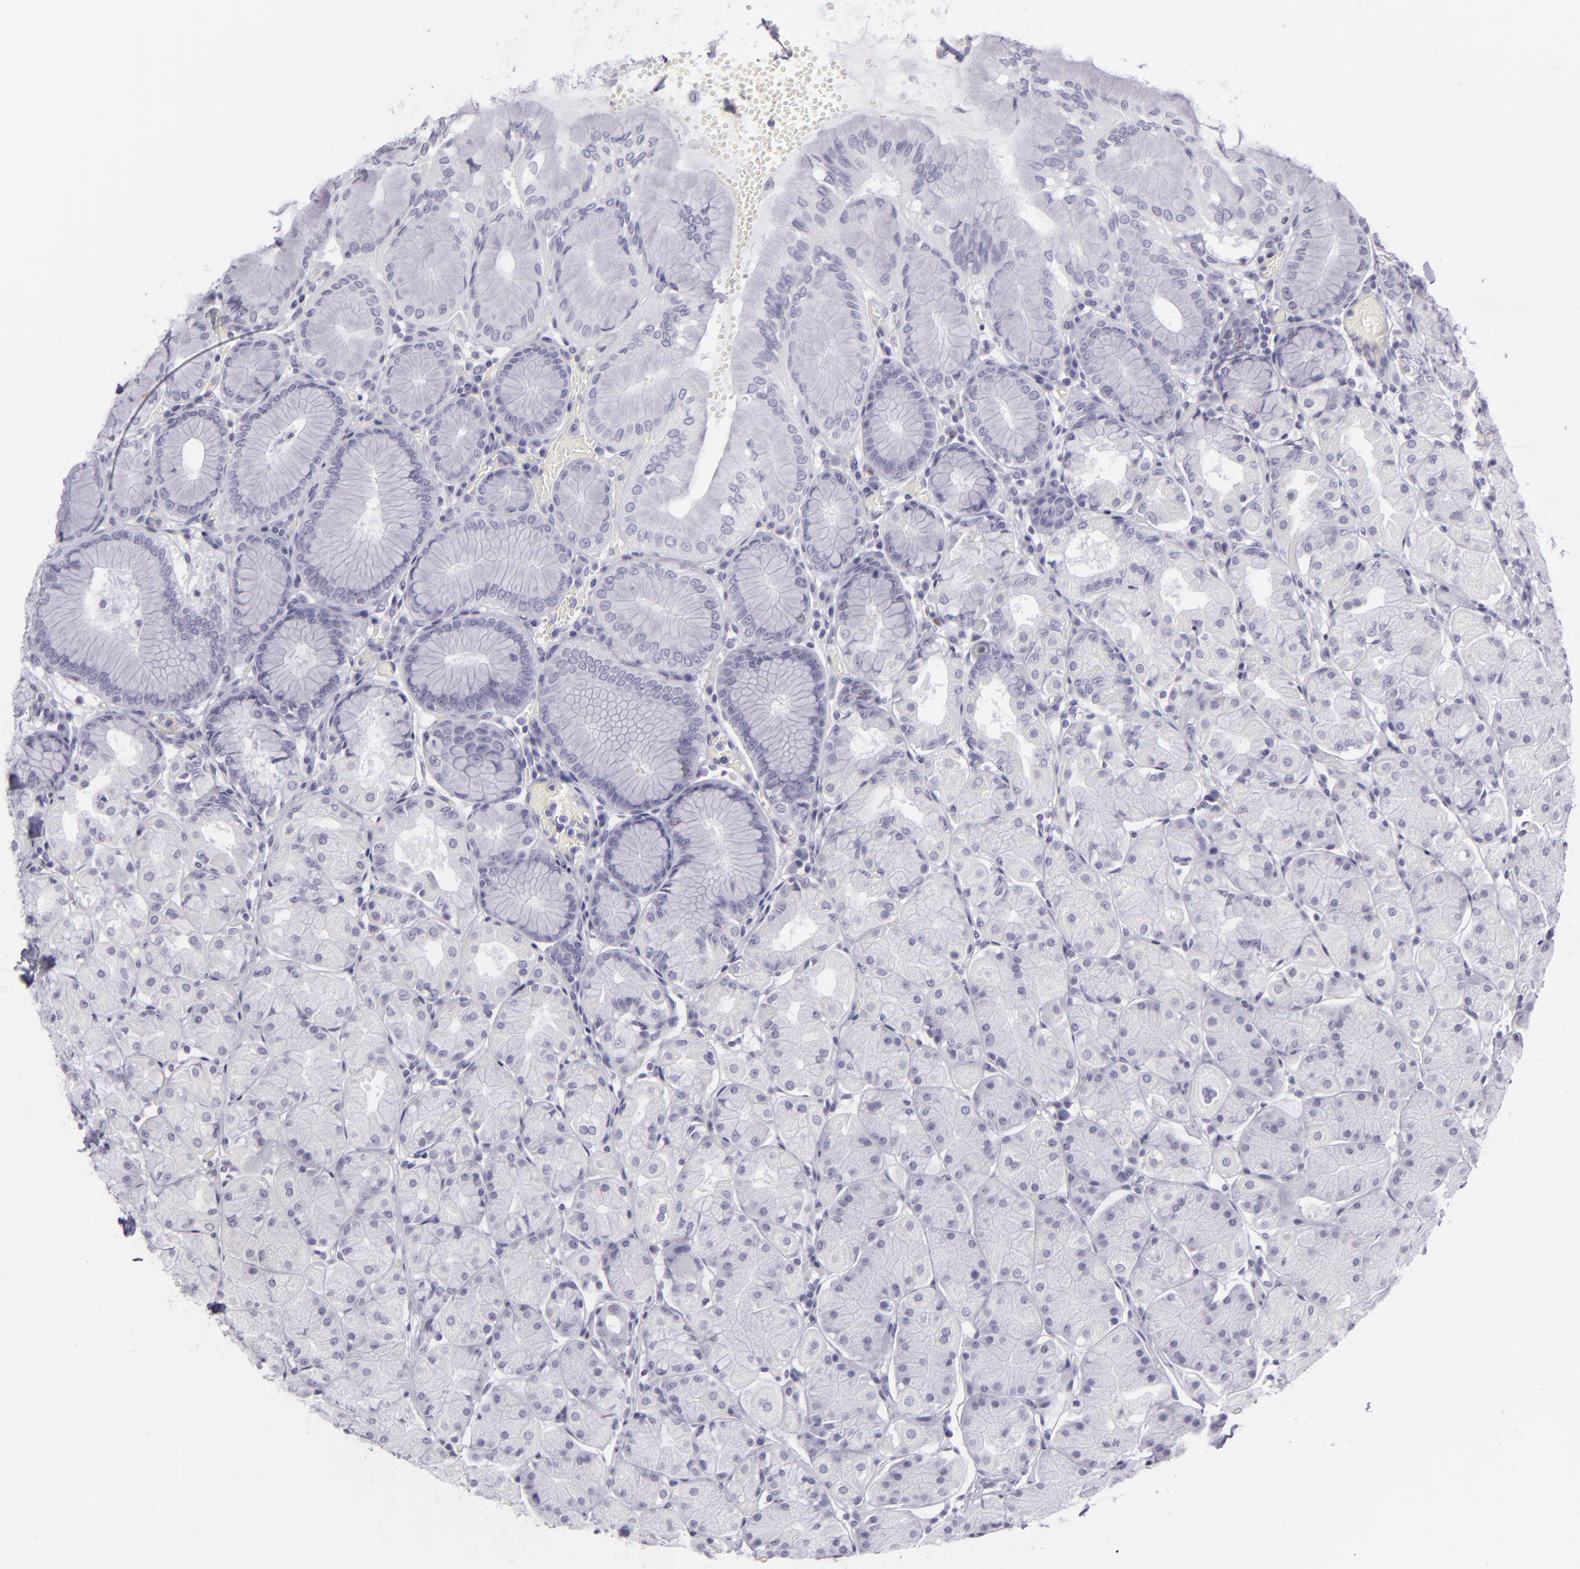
{"staining": {"intensity": "moderate", "quantity": "<25%", "location": "cytoplasmic/membranous"}, "tissue": "stomach", "cell_type": "Glandular cells", "image_type": "normal", "snomed": [{"axis": "morphology", "description": "Normal tissue, NOS"}, {"axis": "topography", "description": "Stomach, upper"}, {"axis": "topography", "description": "Stomach"}], "caption": "Brown immunohistochemical staining in benign human stomach shows moderate cytoplasmic/membranous staining in approximately <25% of glandular cells.", "gene": "MCM3", "patient": {"sex": "male", "age": 76}}